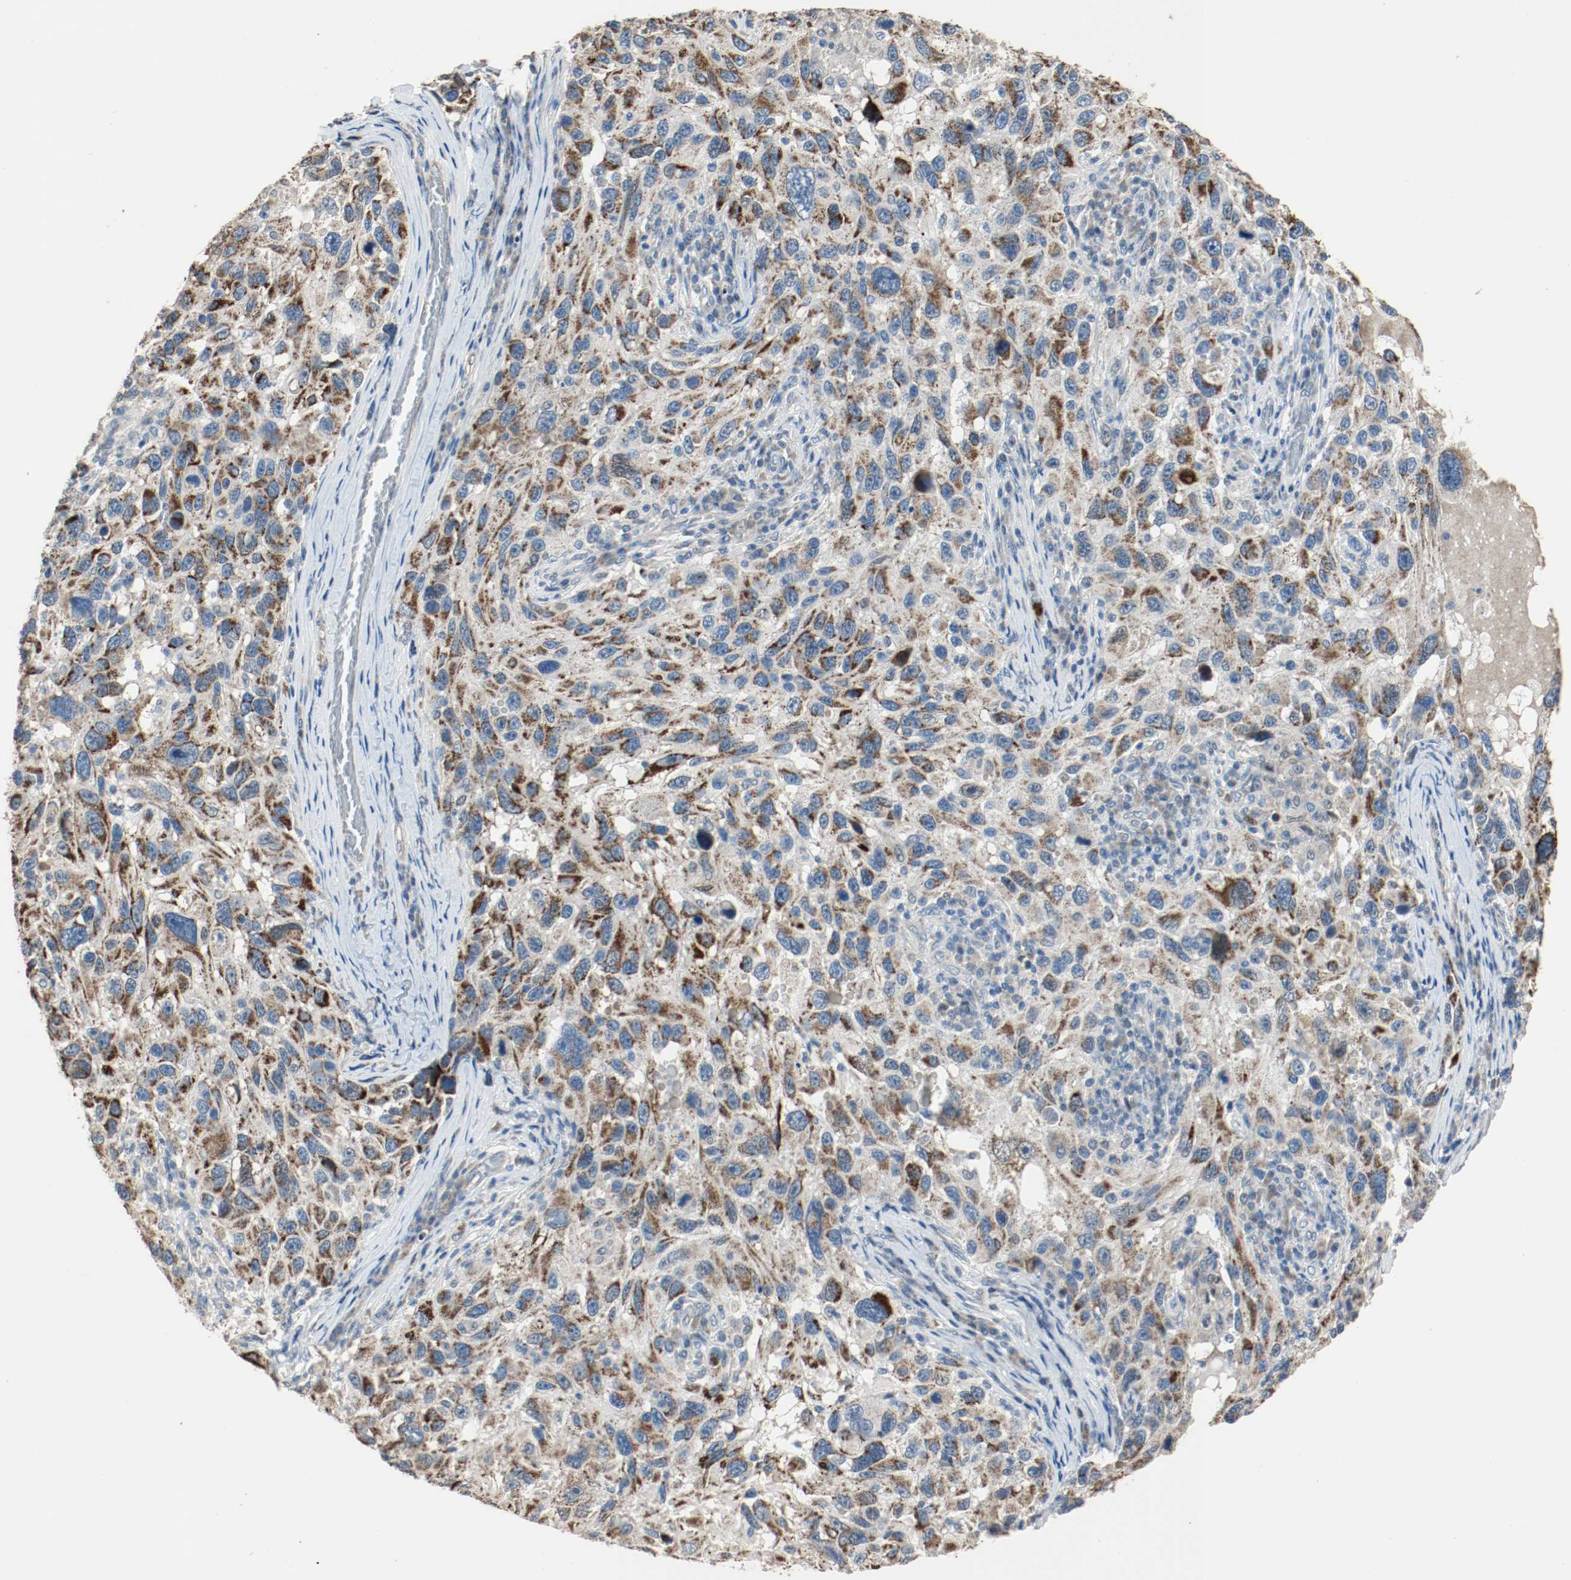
{"staining": {"intensity": "strong", "quantity": ">75%", "location": "cytoplasmic/membranous"}, "tissue": "melanoma", "cell_type": "Tumor cells", "image_type": "cancer", "snomed": [{"axis": "morphology", "description": "Malignant melanoma, NOS"}, {"axis": "topography", "description": "Skin"}], "caption": "Immunohistochemical staining of malignant melanoma exhibits high levels of strong cytoplasmic/membranous protein staining in approximately >75% of tumor cells.", "gene": "ALDH4A1", "patient": {"sex": "male", "age": 53}}